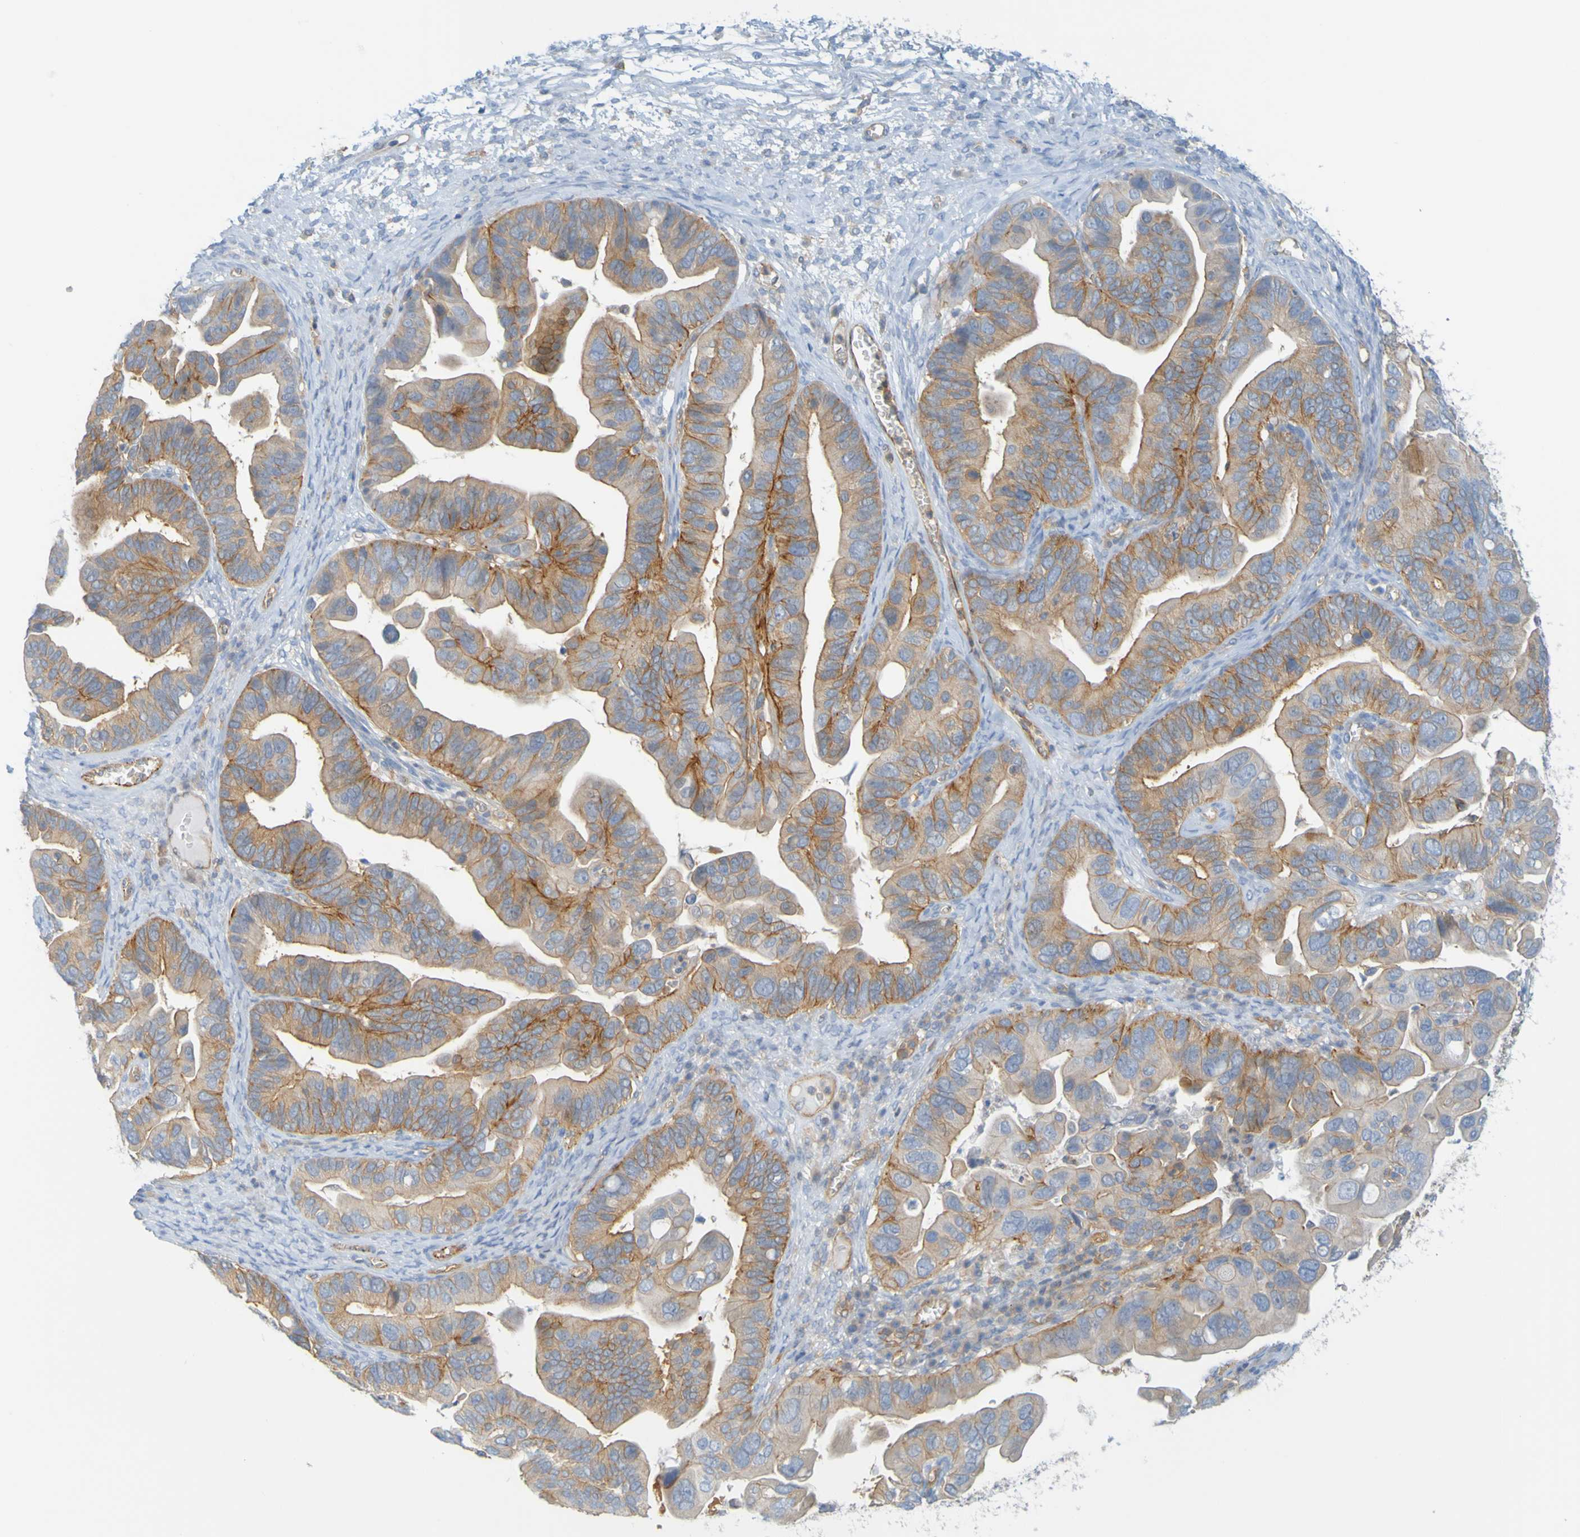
{"staining": {"intensity": "moderate", "quantity": ">75%", "location": "cytoplasmic/membranous"}, "tissue": "ovarian cancer", "cell_type": "Tumor cells", "image_type": "cancer", "snomed": [{"axis": "morphology", "description": "Cystadenocarcinoma, serous, NOS"}, {"axis": "topography", "description": "Ovary"}], "caption": "Serous cystadenocarcinoma (ovarian) was stained to show a protein in brown. There is medium levels of moderate cytoplasmic/membranous staining in about >75% of tumor cells.", "gene": "APPL1", "patient": {"sex": "female", "age": 56}}